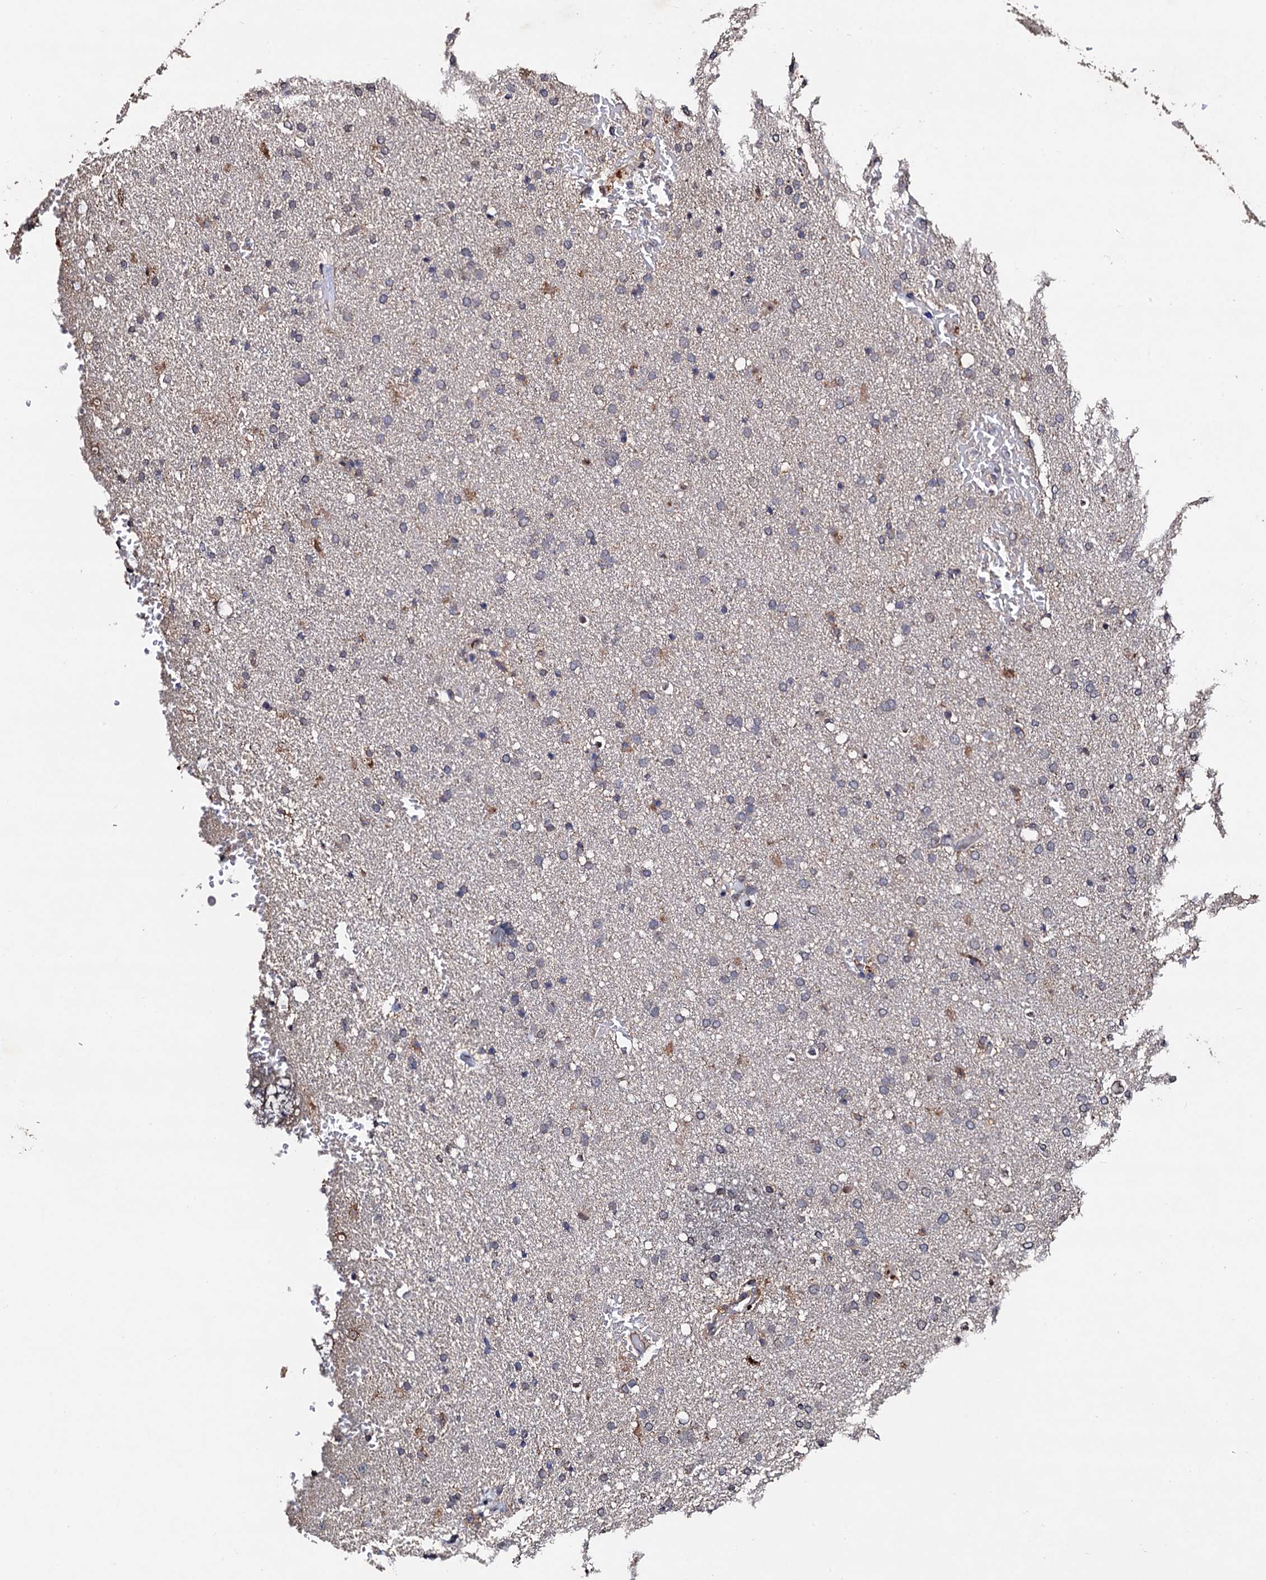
{"staining": {"intensity": "negative", "quantity": "none", "location": "none"}, "tissue": "glioma", "cell_type": "Tumor cells", "image_type": "cancer", "snomed": [{"axis": "morphology", "description": "Glioma, malignant, High grade"}, {"axis": "topography", "description": "Brain"}], "caption": "This is an immunohistochemistry image of human malignant glioma (high-grade). There is no expression in tumor cells.", "gene": "PPTC7", "patient": {"sex": "male", "age": 72}}